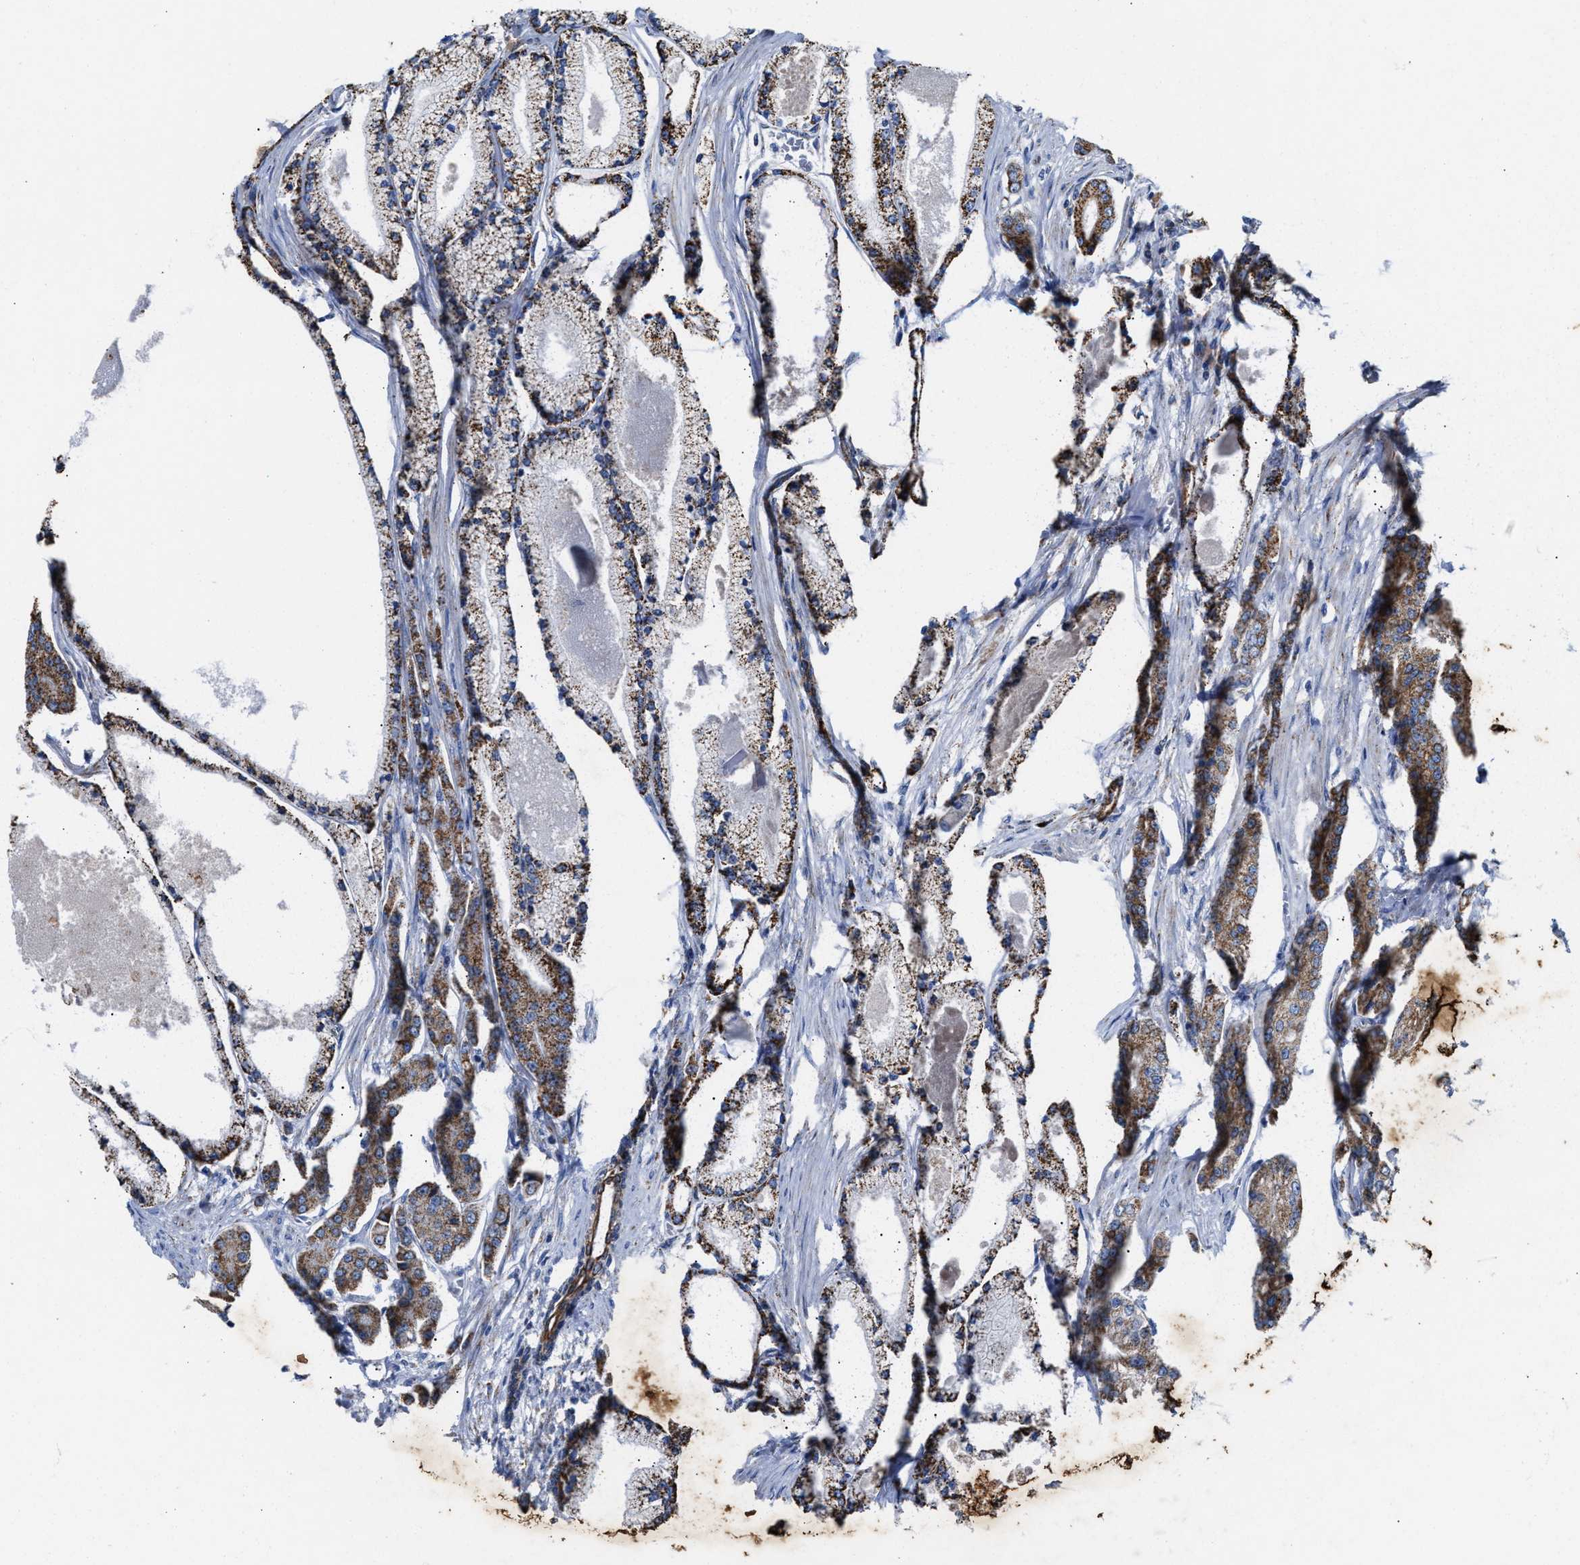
{"staining": {"intensity": "moderate", "quantity": ">75%", "location": "cytoplasmic/membranous"}, "tissue": "prostate cancer", "cell_type": "Tumor cells", "image_type": "cancer", "snomed": [{"axis": "morphology", "description": "Adenocarcinoma, High grade"}, {"axis": "topography", "description": "Prostate"}], "caption": "Tumor cells exhibit moderate cytoplasmic/membranous positivity in about >75% of cells in prostate cancer (adenocarcinoma (high-grade)).", "gene": "JAG1", "patient": {"sex": "male", "age": 71}}